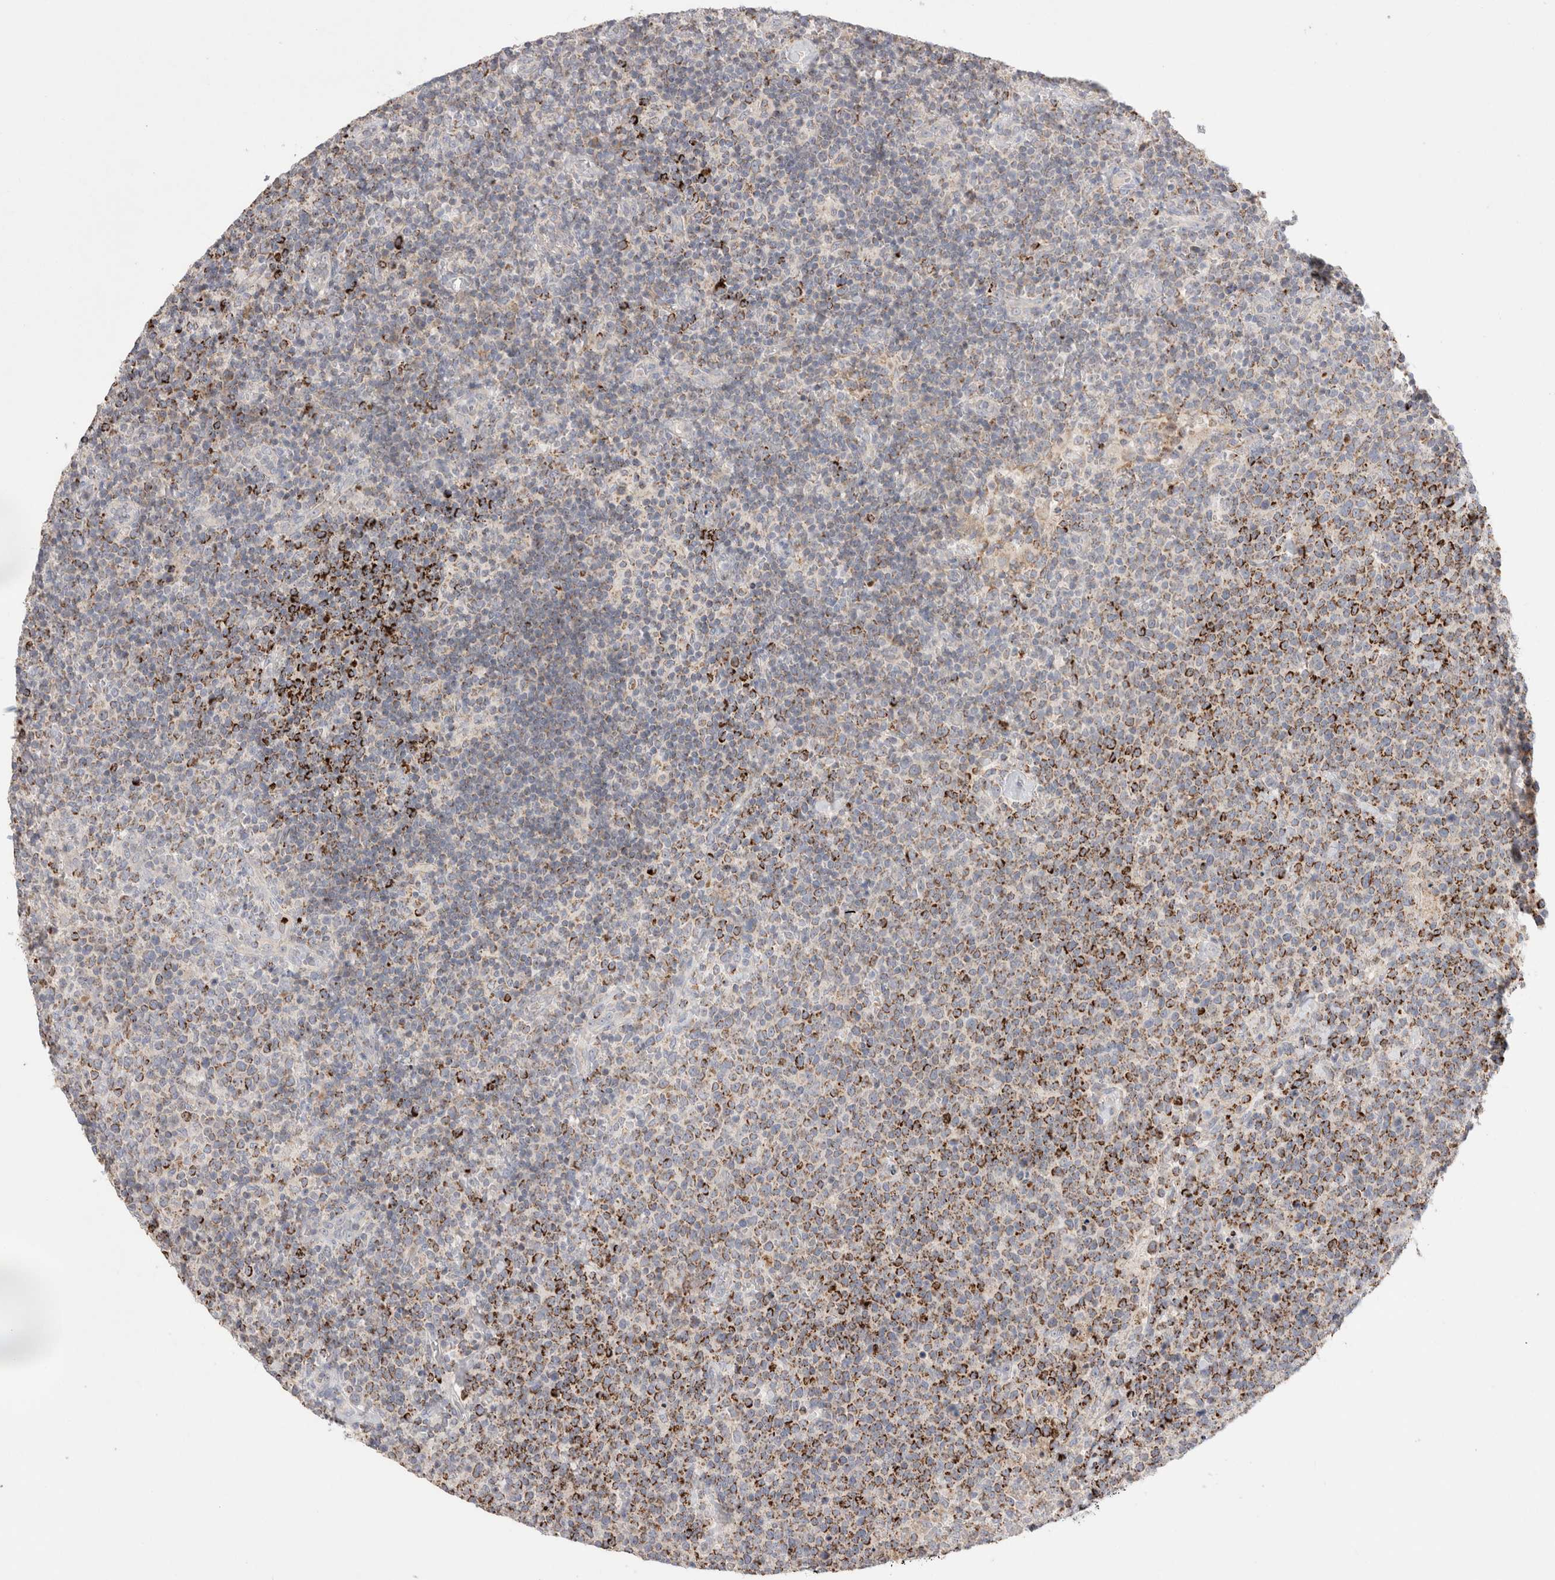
{"staining": {"intensity": "strong", "quantity": "25%-75%", "location": "cytoplasmic/membranous"}, "tissue": "lymphoma", "cell_type": "Tumor cells", "image_type": "cancer", "snomed": [{"axis": "morphology", "description": "Malignant lymphoma, non-Hodgkin's type, High grade"}, {"axis": "topography", "description": "Lymph node"}], "caption": "Lymphoma was stained to show a protein in brown. There is high levels of strong cytoplasmic/membranous expression in about 25%-75% of tumor cells.", "gene": "CHADL", "patient": {"sex": "male", "age": 61}}